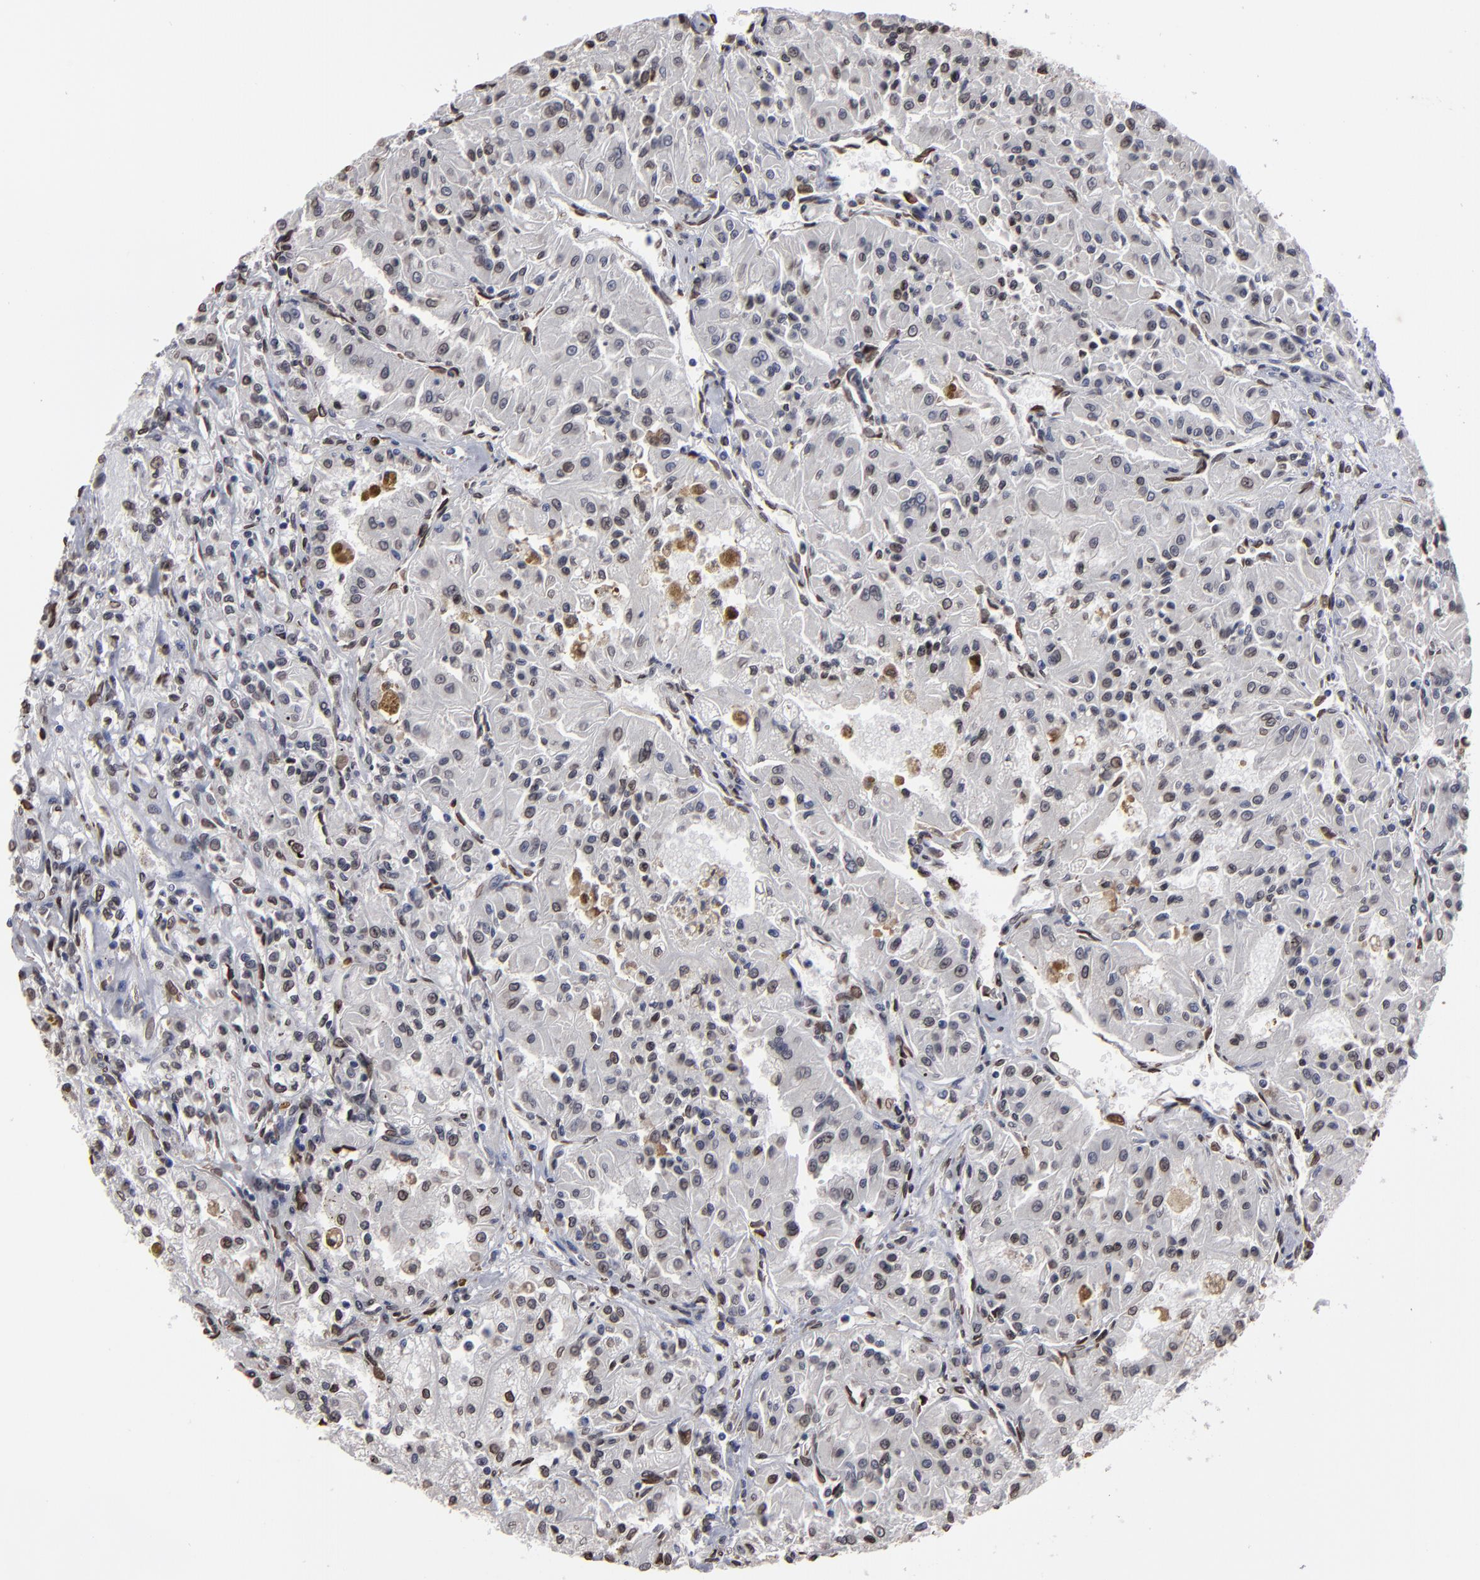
{"staining": {"intensity": "moderate", "quantity": "<25%", "location": "nuclear"}, "tissue": "renal cancer", "cell_type": "Tumor cells", "image_type": "cancer", "snomed": [{"axis": "morphology", "description": "Adenocarcinoma, NOS"}, {"axis": "topography", "description": "Kidney"}], "caption": "Protein analysis of adenocarcinoma (renal) tissue demonstrates moderate nuclear positivity in approximately <25% of tumor cells. (Brightfield microscopy of DAB IHC at high magnification).", "gene": "BAZ1A", "patient": {"sex": "male", "age": 78}}